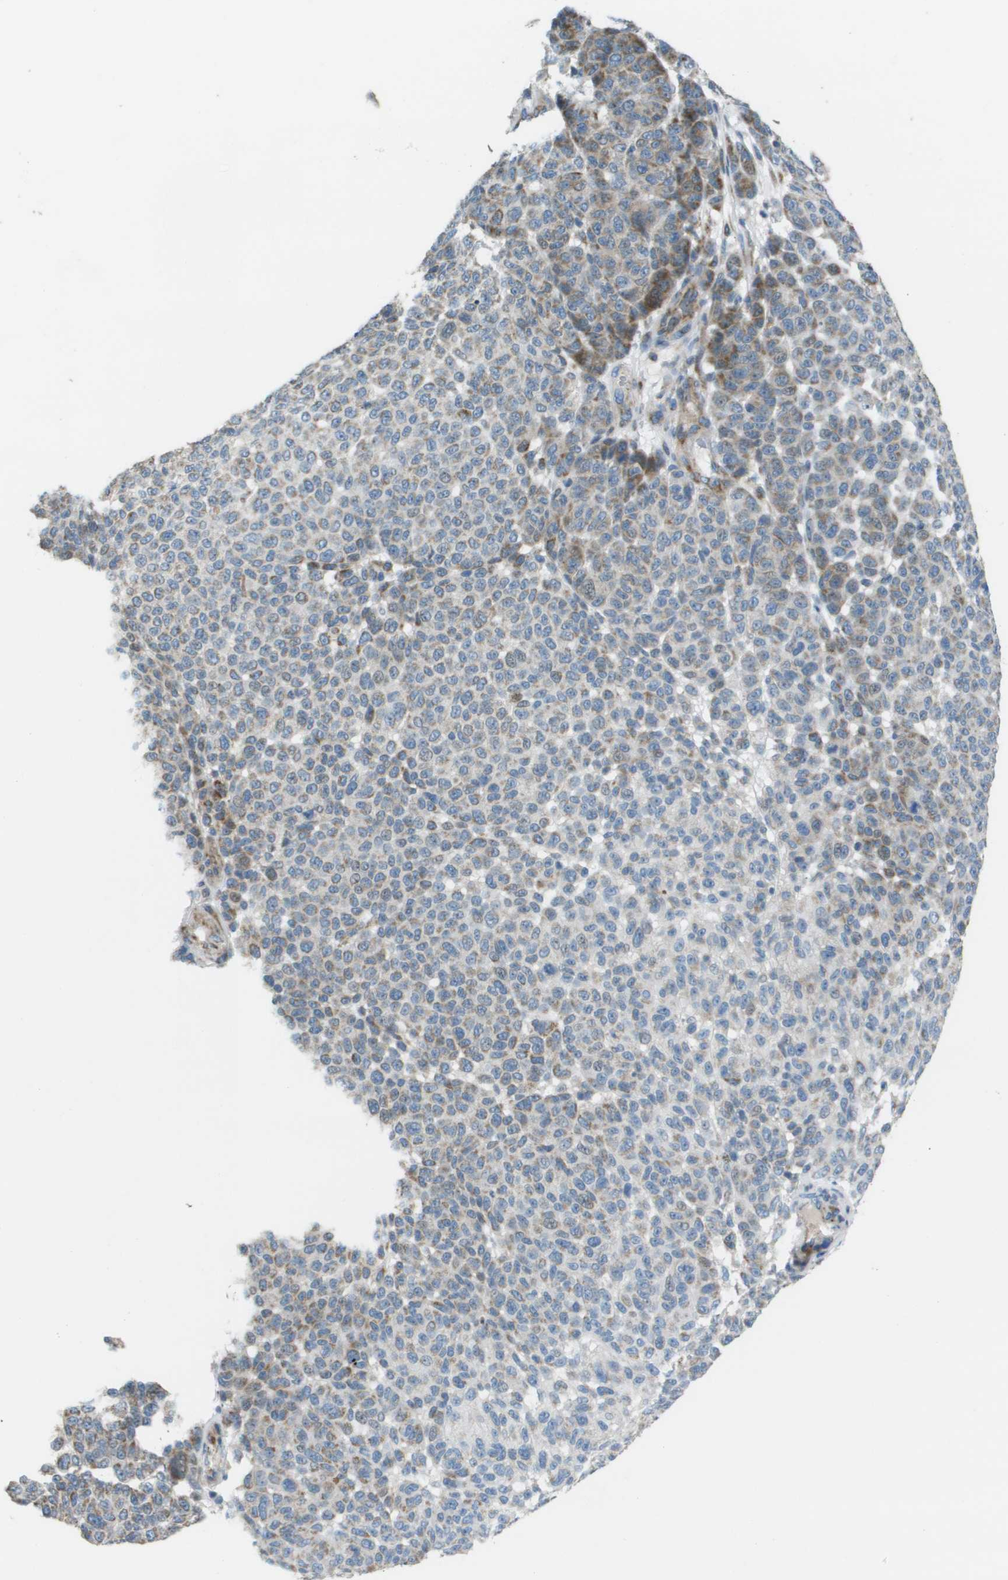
{"staining": {"intensity": "weak", "quantity": "25%-75%", "location": "cytoplasmic/membranous"}, "tissue": "melanoma", "cell_type": "Tumor cells", "image_type": "cancer", "snomed": [{"axis": "morphology", "description": "Malignant melanoma, NOS"}, {"axis": "topography", "description": "Skin"}], "caption": "Protein expression analysis of melanoma shows weak cytoplasmic/membranous staining in about 25%-75% of tumor cells.", "gene": "GALNT6", "patient": {"sex": "male", "age": 59}}